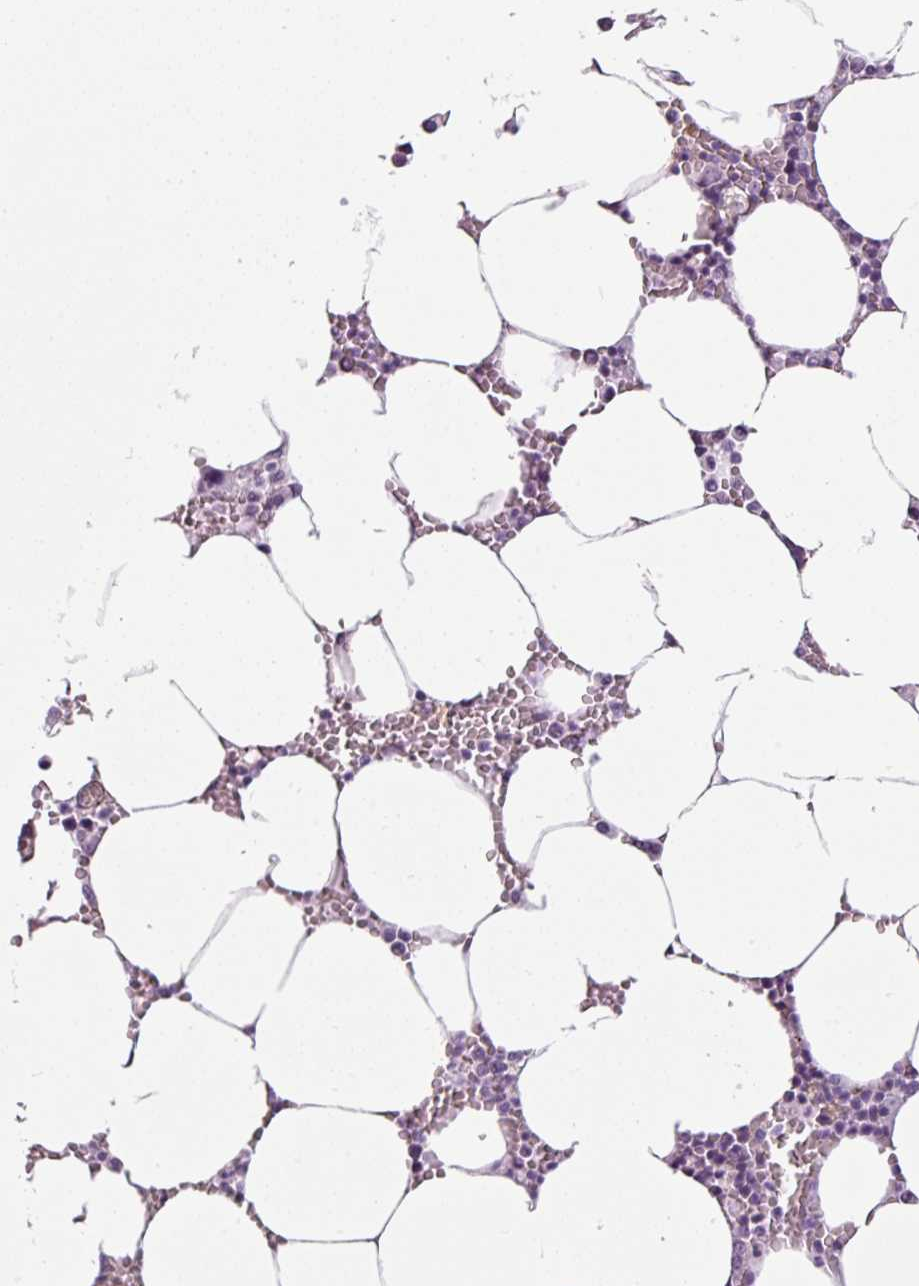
{"staining": {"intensity": "negative", "quantity": "none", "location": "none"}, "tissue": "bone marrow", "cell_type": "Hematopoietic cells", "image_type": "normal", "snomed": [{"axis": "morphology", "description": "Normal tissue, NOS"}, {"axis": "topography", "description": "Bone marrow"}], "caption": "Immunohistochemistry (IHC) micrograph of normal human bone marrow stained for a protein (brown), which demonstrates no staining in hematopoietic cells.", "gene": "ATP10A", "patient": {"sex": "male", "age": 70}}